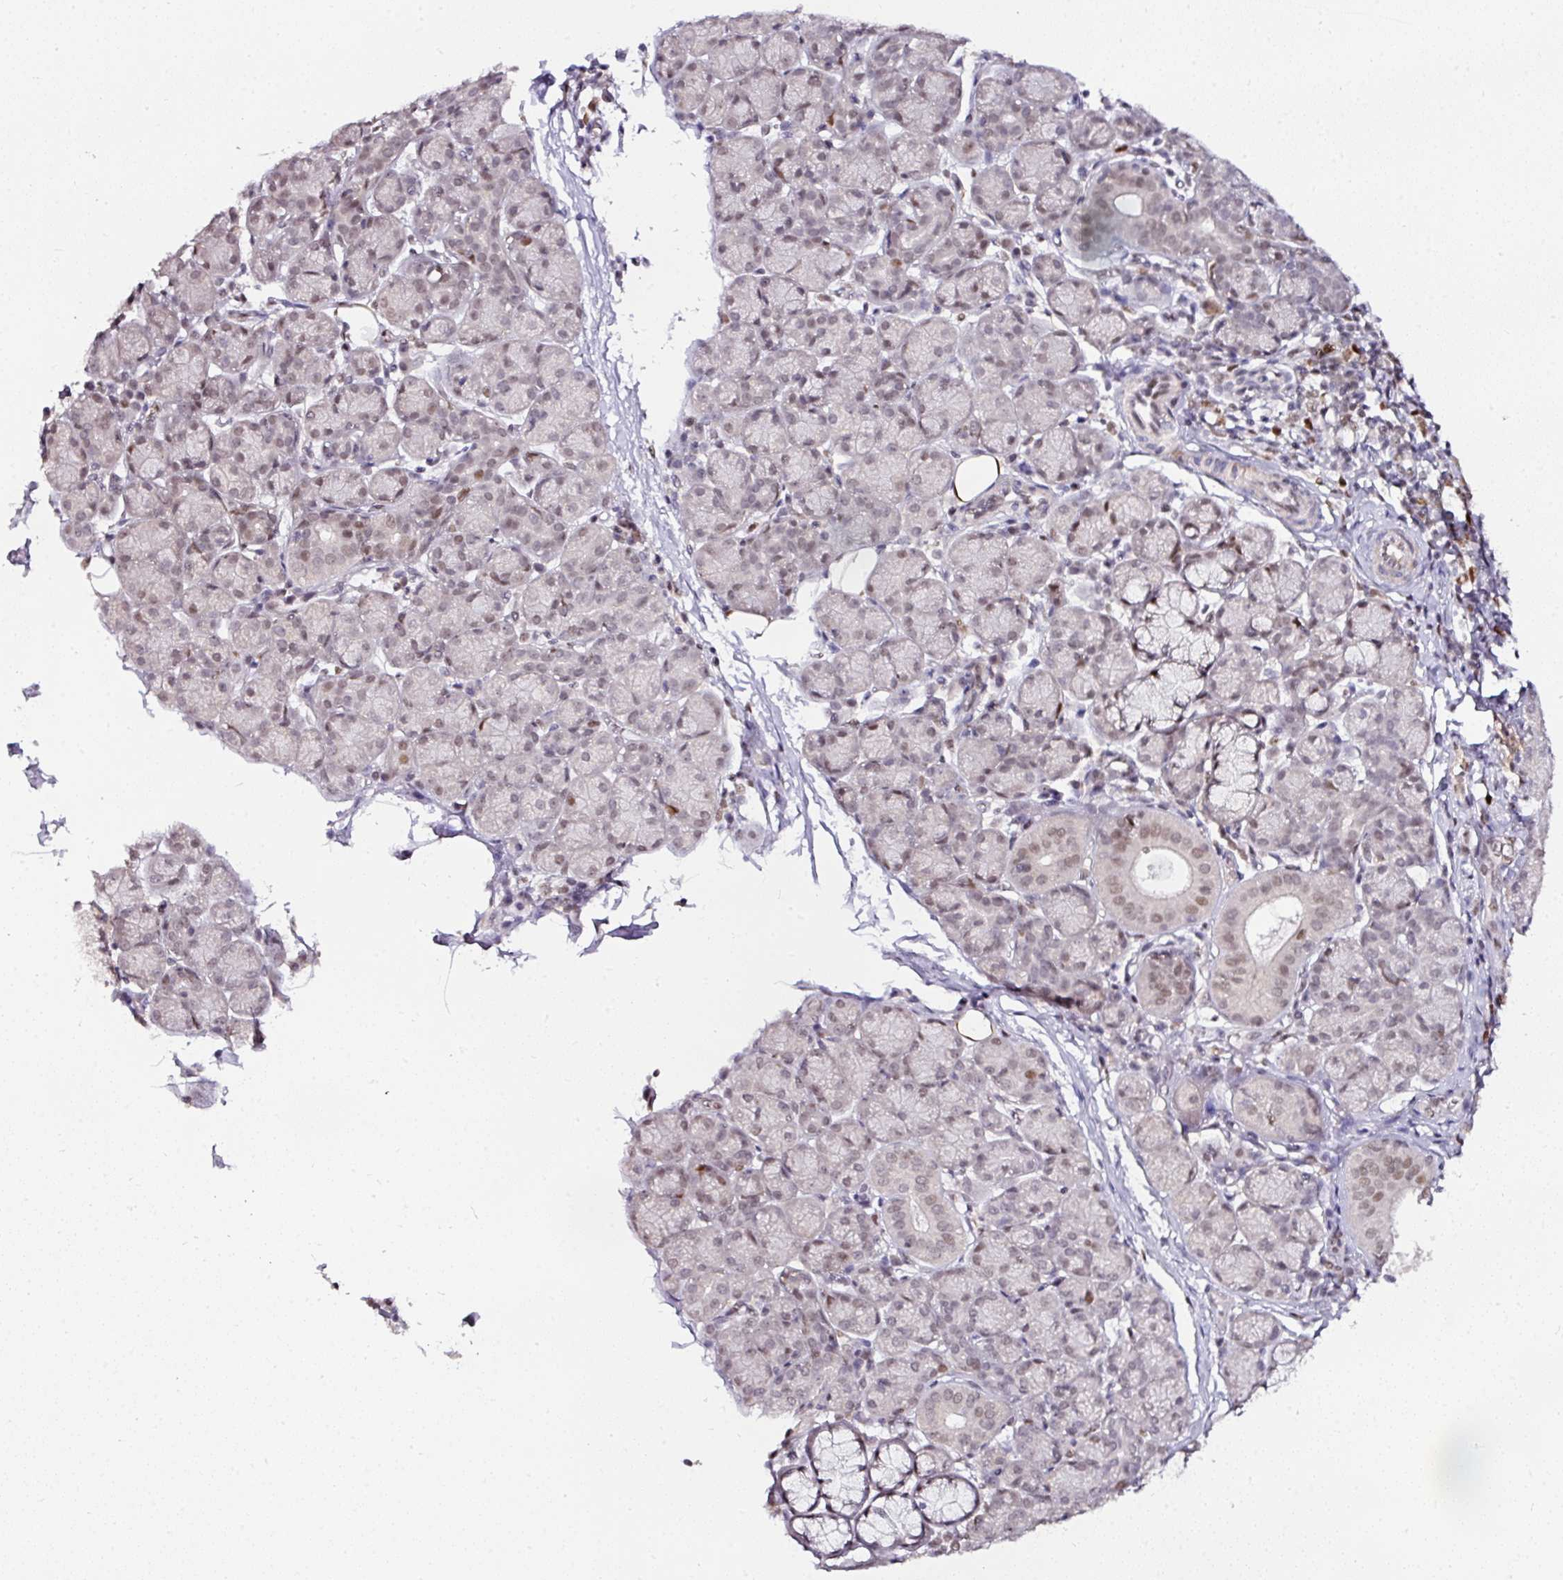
{"staining": {"intensity": "weak", "quantity": "25%-75%", "location": "nuclear"}, "tissue": "salivary gland", "cell_type": "Glandular cells", "image_type": "normal", "snomed": [{"axis": "morphology", "description": "Normal tissue, NOS"}, {"axis": "morphology", "description": "Inflammation, NOS"}, {"axis": "topography", "description": "Lymph node"}, {"axis": "topography", "description": "Salivary gland"}], "caption": "Immunohistochemistry micrograph of normal salivary gland: salivary gland stained using IHC shows low levels of weak protein expression localized specifically in the nuclear of glandular cells, appearing as a nuclear brown color.", "gene": "KLF16", "patient": {"sex": "male", "age": 3}}